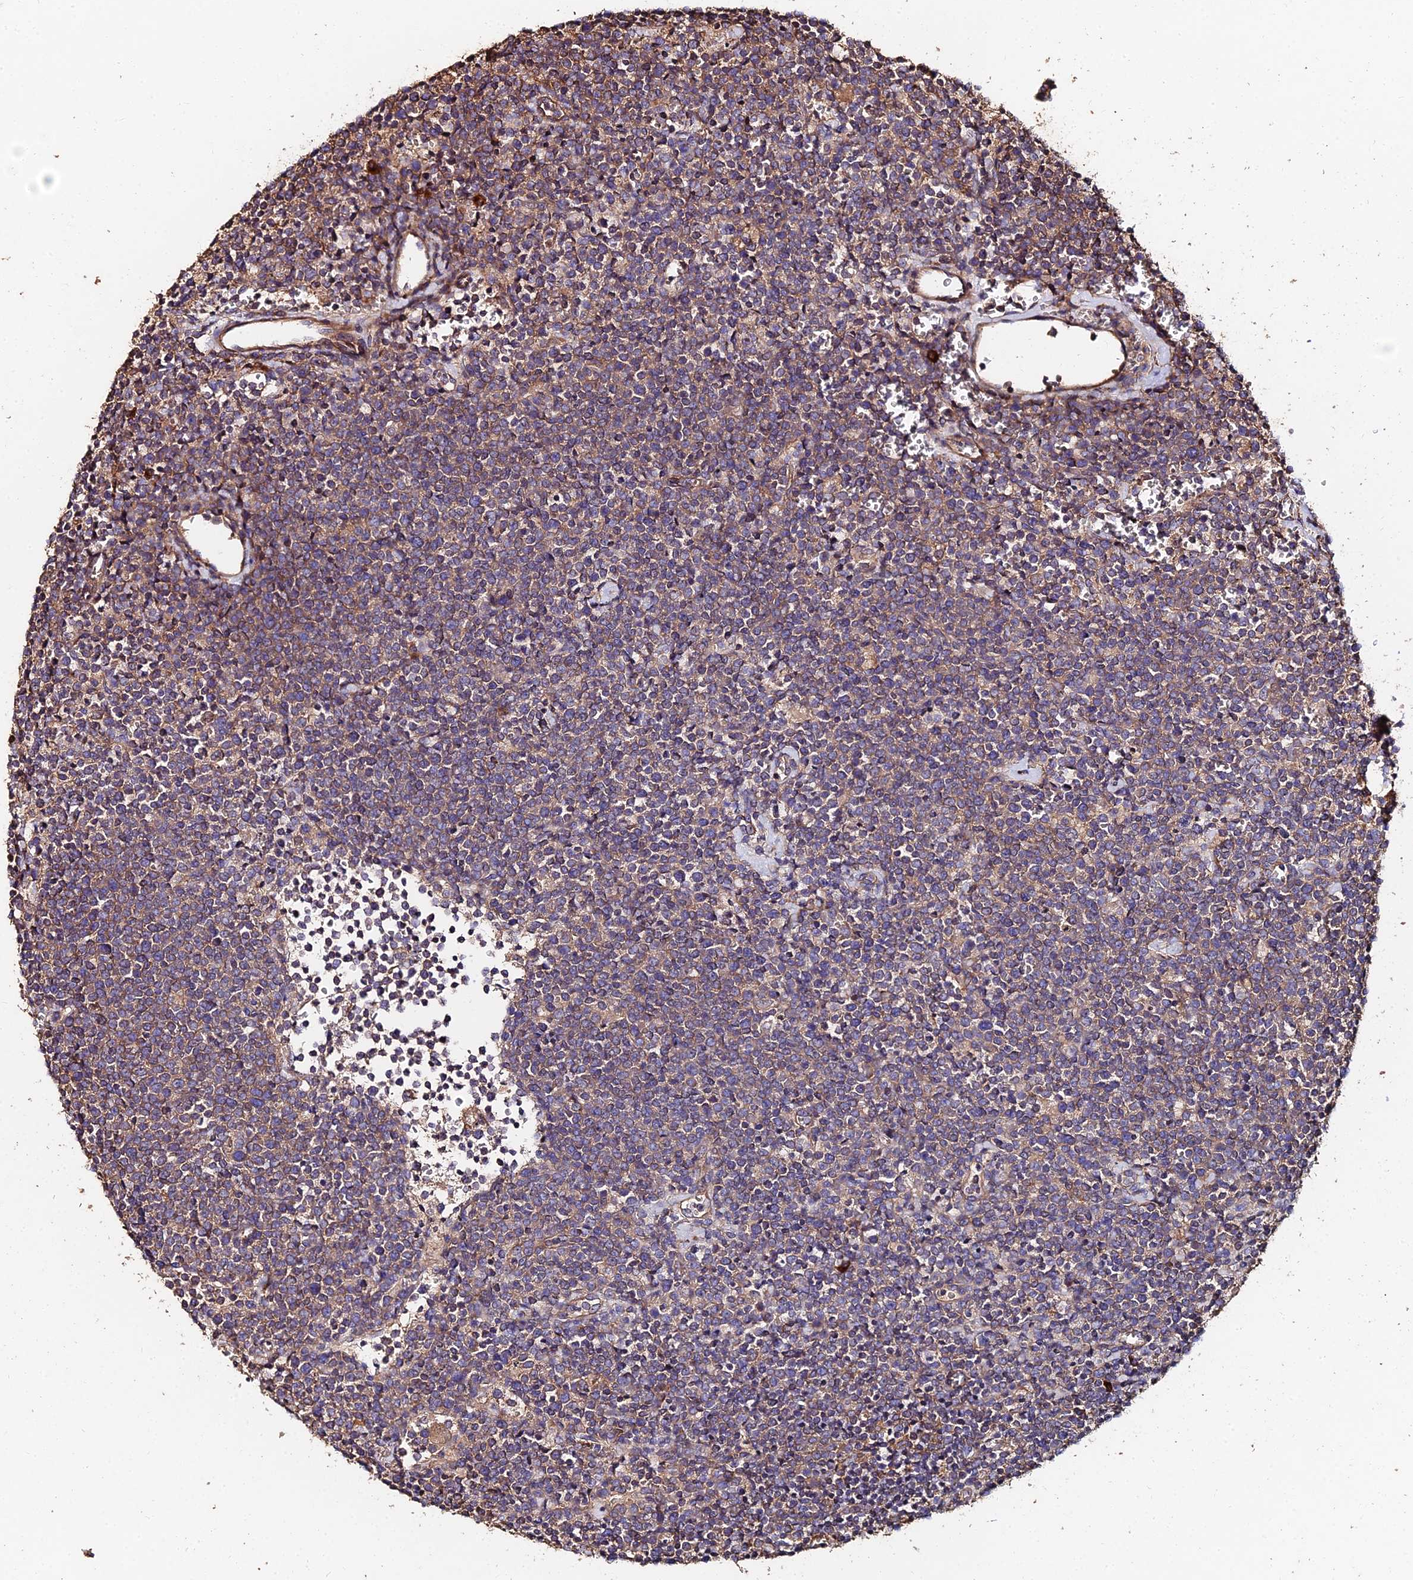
{"staining": {"intensity": "weak", "quantity": "25%-75%", "location": "cytoplasmic/membranous"}, "tissue": "lymphoma", "cell_type": "Tumor cells", "image_type": "cancer", "snomed": [{"axis": "morphology", "description": "Malignant lymphoma, non-Hodgkin's type, High grade"}, {"axis": "topography", "description": "Lymph node"}], "caption": "Weak cytoplasmic/membranous positivity for a protein is identified in about 25%-75% of tumor cells of malignant lymphoma, non-Hodgkin's type (high-grade) using IHC.", "gene": "EXT1", "patient": {"sex": "male", "age": 61}}